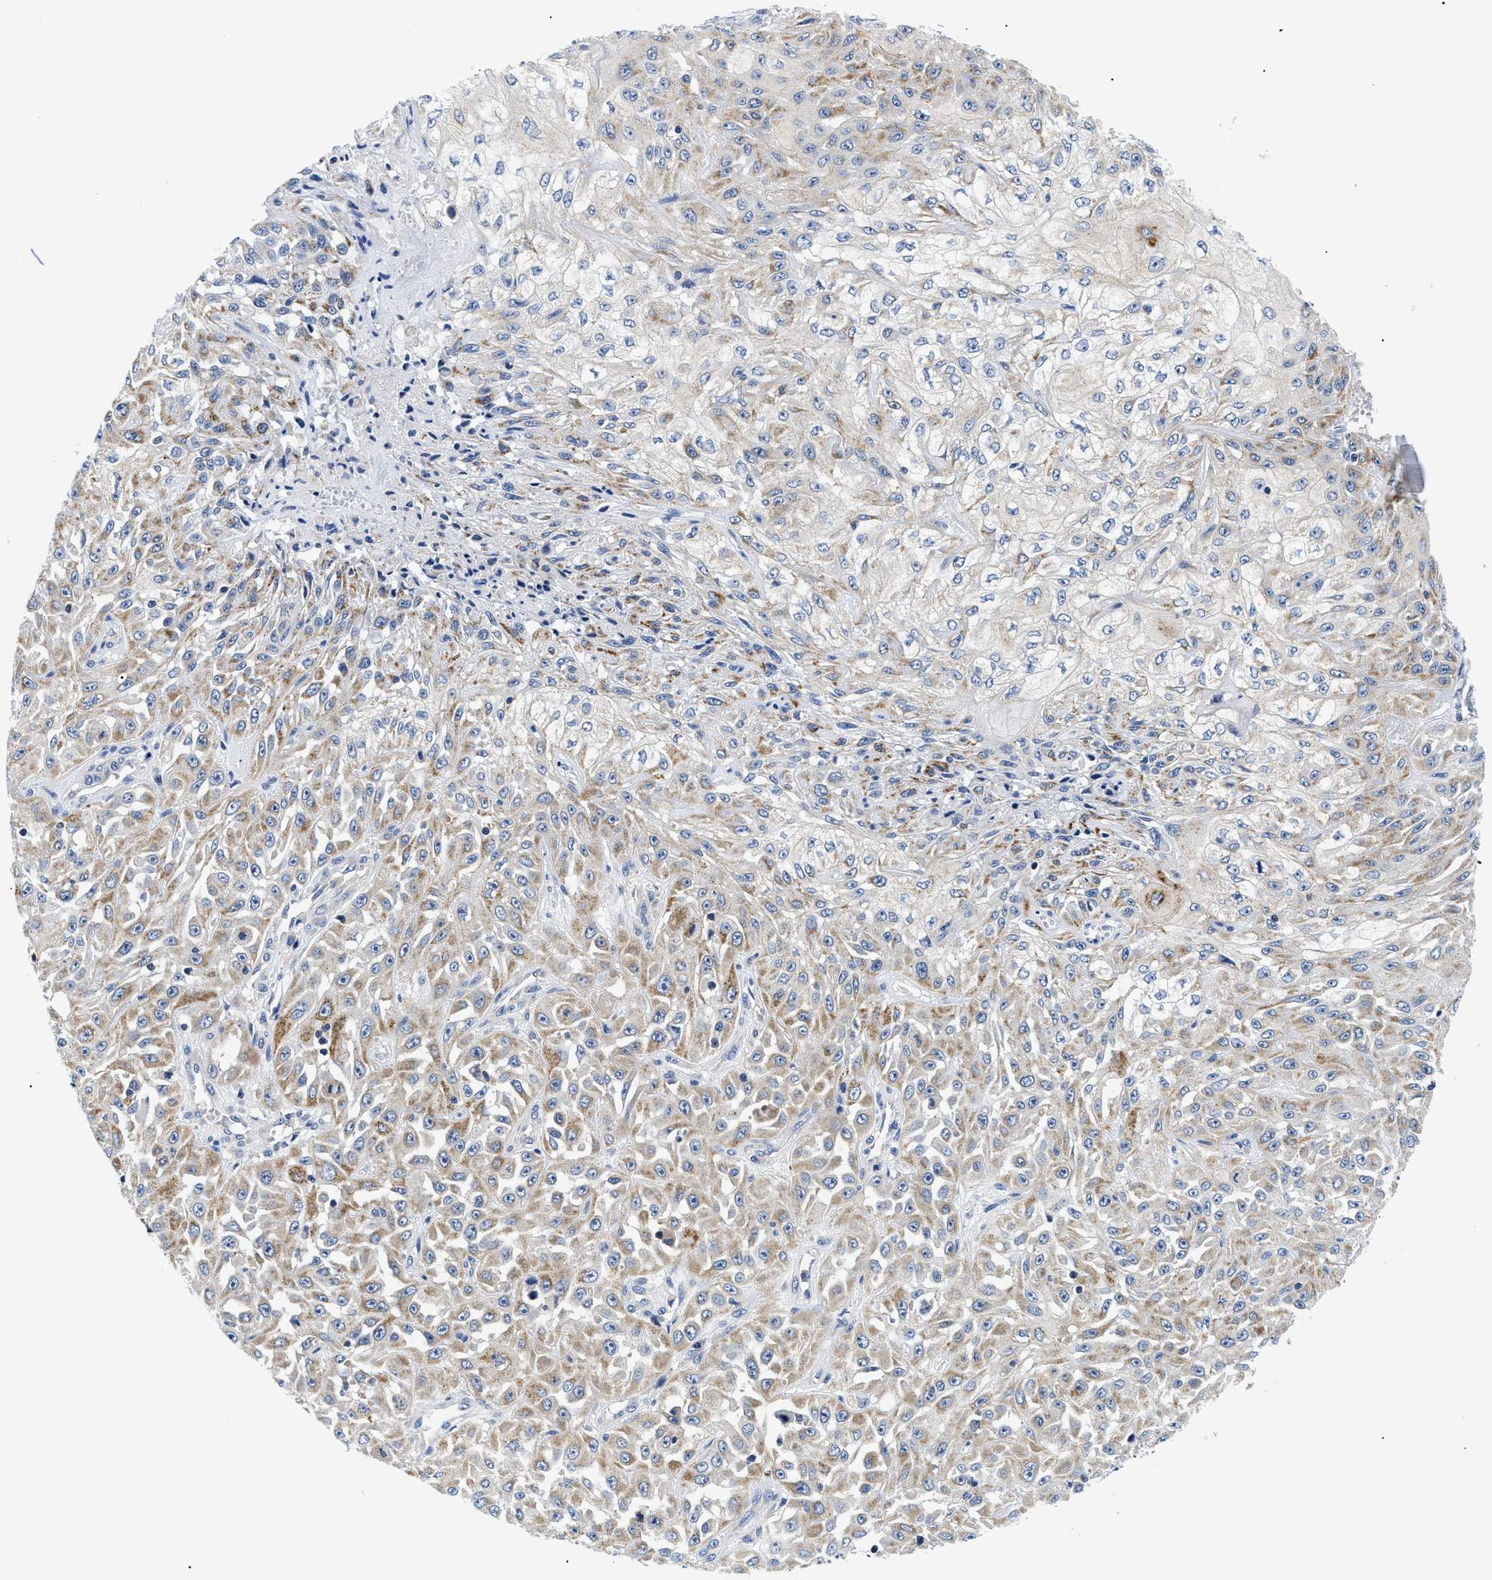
{"staining": {"intensity": "weak", "quantity": "25%-75%", "location": "cytoplasmic/membranous"}, "tissue": "skin cancer", "cell_type": "Tumor cells", "image_type": "cancer", "snomed": [{"axis": "morphology", "description": "Squamous cell carcinoma, NOS"}, {"axis": "morphology", "description": "Squamous cell carcinoma, metastatic, NOS"}, {"axis": "topography", "description": "Skin"}, {"axis": "topography", "description": "Lymph node"}], "caption": "A brown stain labels weak cytoplasmic/membranous staining of a protein in human skin cancer (squamous cell carcinoma) tumor cells.", "gene": "MEA1", "patient": {"sex": "male", "age": 75}}